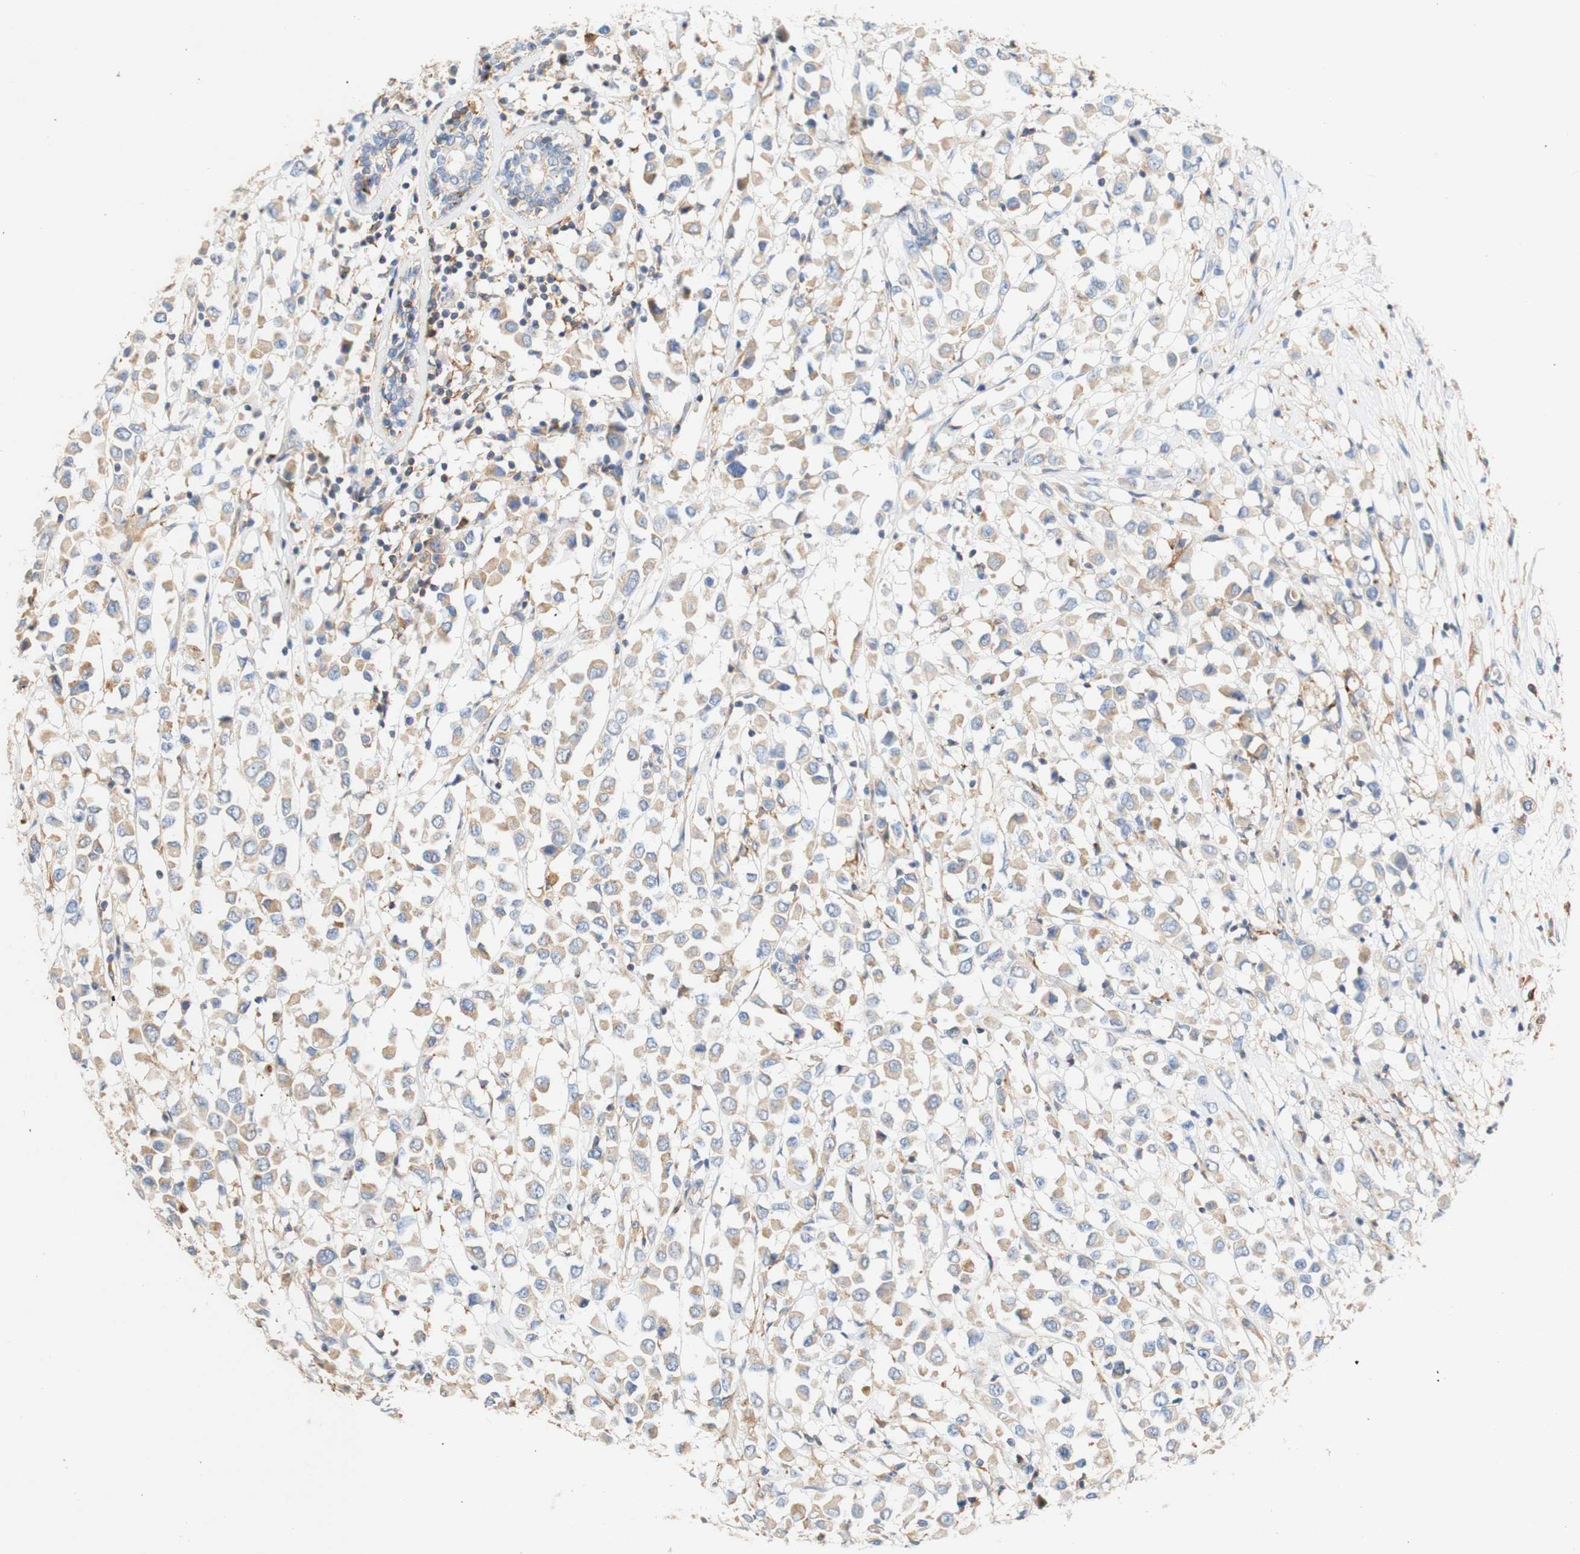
{"staining": {"intensity": "weak", "quantity": ">75%", "location": "cytoplasmic/membranous"}, "tissue": "breast cancer", "cell_type": "Tumor cells", "image_type": "cancer", "snomed": [{"axis": "morphology", "description": "Duct carcinoma"}, {"axis": "topography", "description": "Breast"}], "caption": "A histopathology image showing weak cytoplasmic/membranous staining in about >75% of tumor cells in breast cancer, as visualized by brown immunohistochemical staining.", "gene": "PCDH7", "patient": {"sex": "female", "age": 61}}